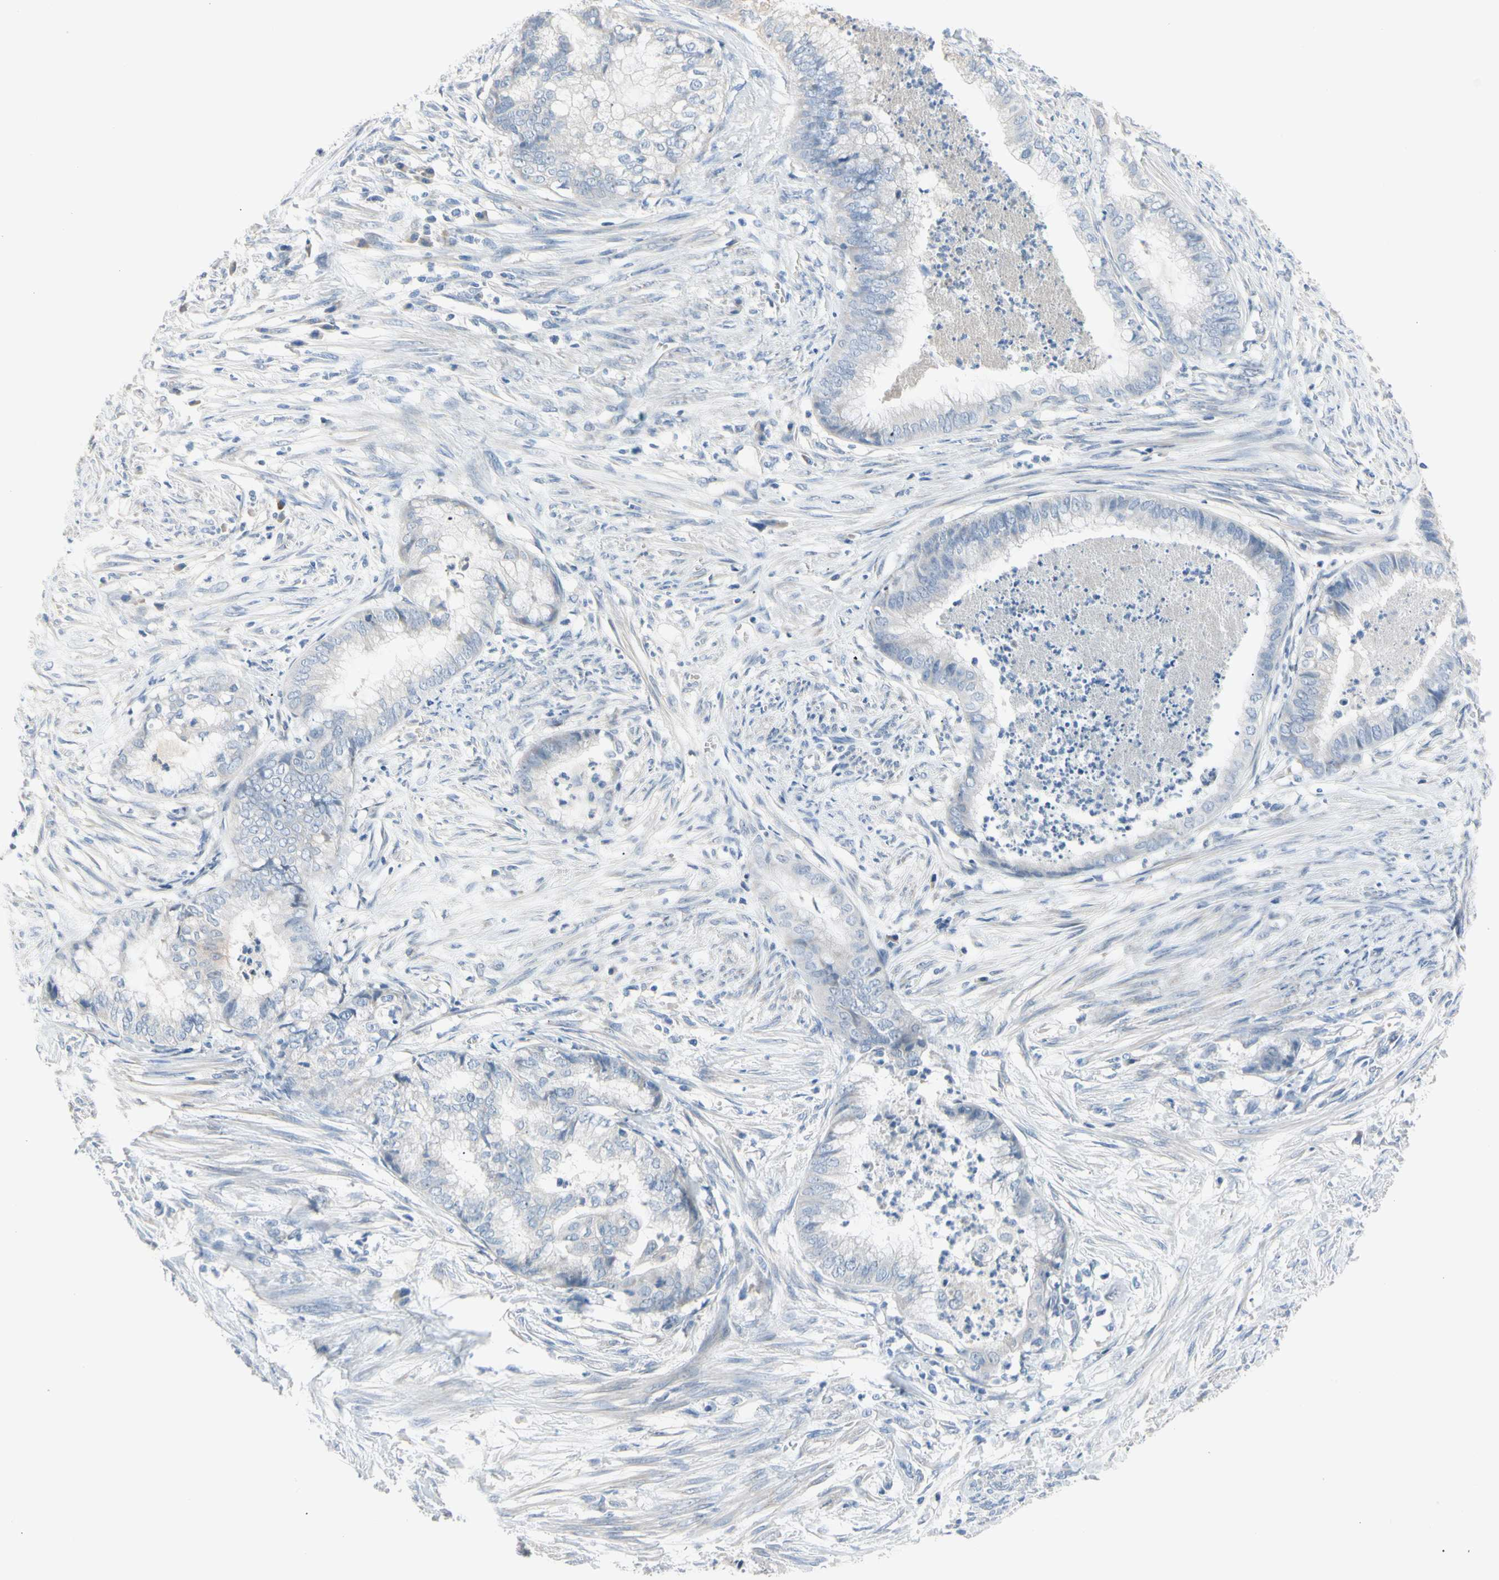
{"staining": {"intensity": "negative", "quantity": "none", "location": "none"}, "tissue": "endometrial cancer", "cell_type": "Tumor cells", "image_type": "cancer", "snomed": [{"axis": "morphology", "description": "Necrosis, NOS"}, {"axis": "morphology", "description": "Adenocarcinoma, NOS"}, {"axis": "topography", "description": "Endometrium"}], "caption": "An immunohistochemistry histopathology image of adenocarcinoma (endometrial) is shown. There is no staining in tumor cells of adenocarcinoma (endometrial). (Immunohistochemistry, brightfield microscopy, high magnification).", "gene": "MARK1", "patient": {"sex": "female", "age": 79}}